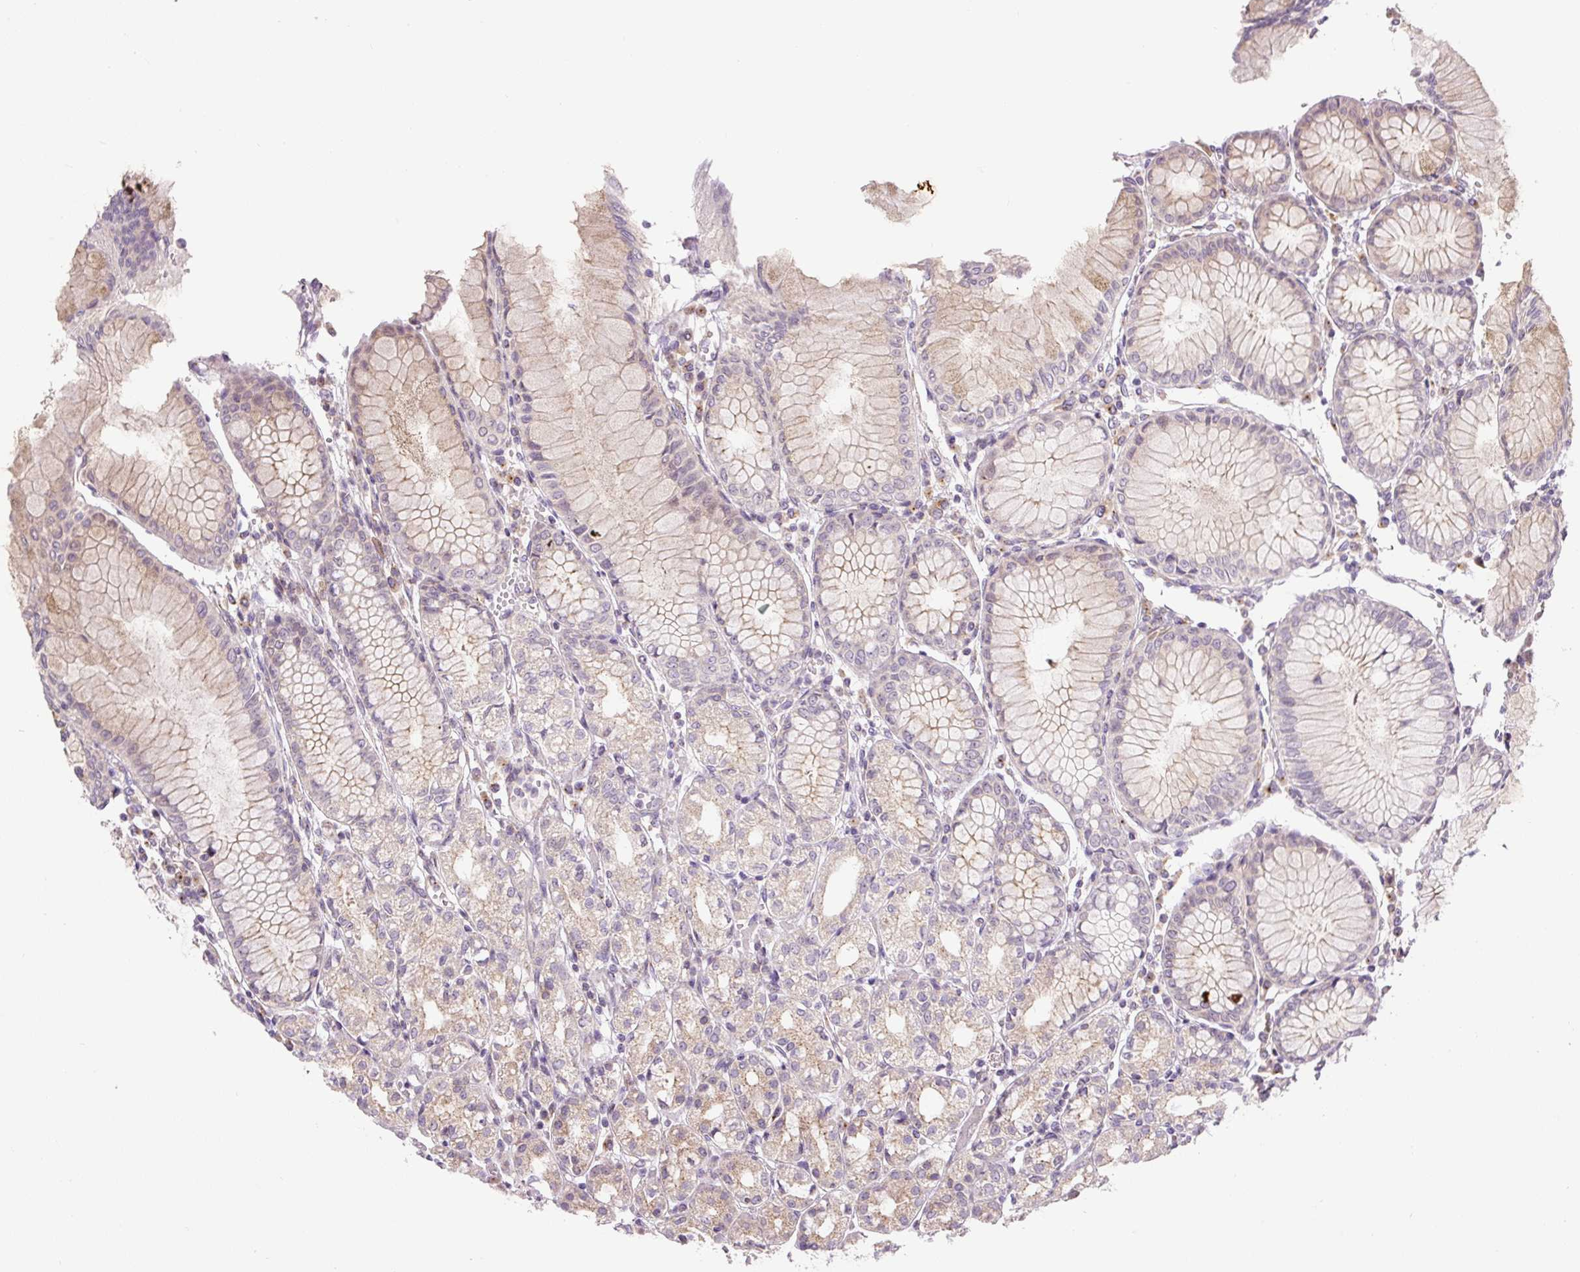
{"staining": {"intensity": "weak", "quantity": "25%-75%", "location": "cytoplasmic/membranous"}, "tissue": "stomach", "cell_type": "Glandular cells", "image_type": "normal", "snomed": [{"axis": "morphology", "description": "Normal tissue, NOS"}, {"axis": "topography", "description": "Stomach"}], "caption": "Stomach stained with a brown dye demonstrates weak cytoplasmic/membranous positive expression in approximately 25%-75% of glandular cells.", "gene": "PCM1", "patient": {"sex": "female", "age": 57}}